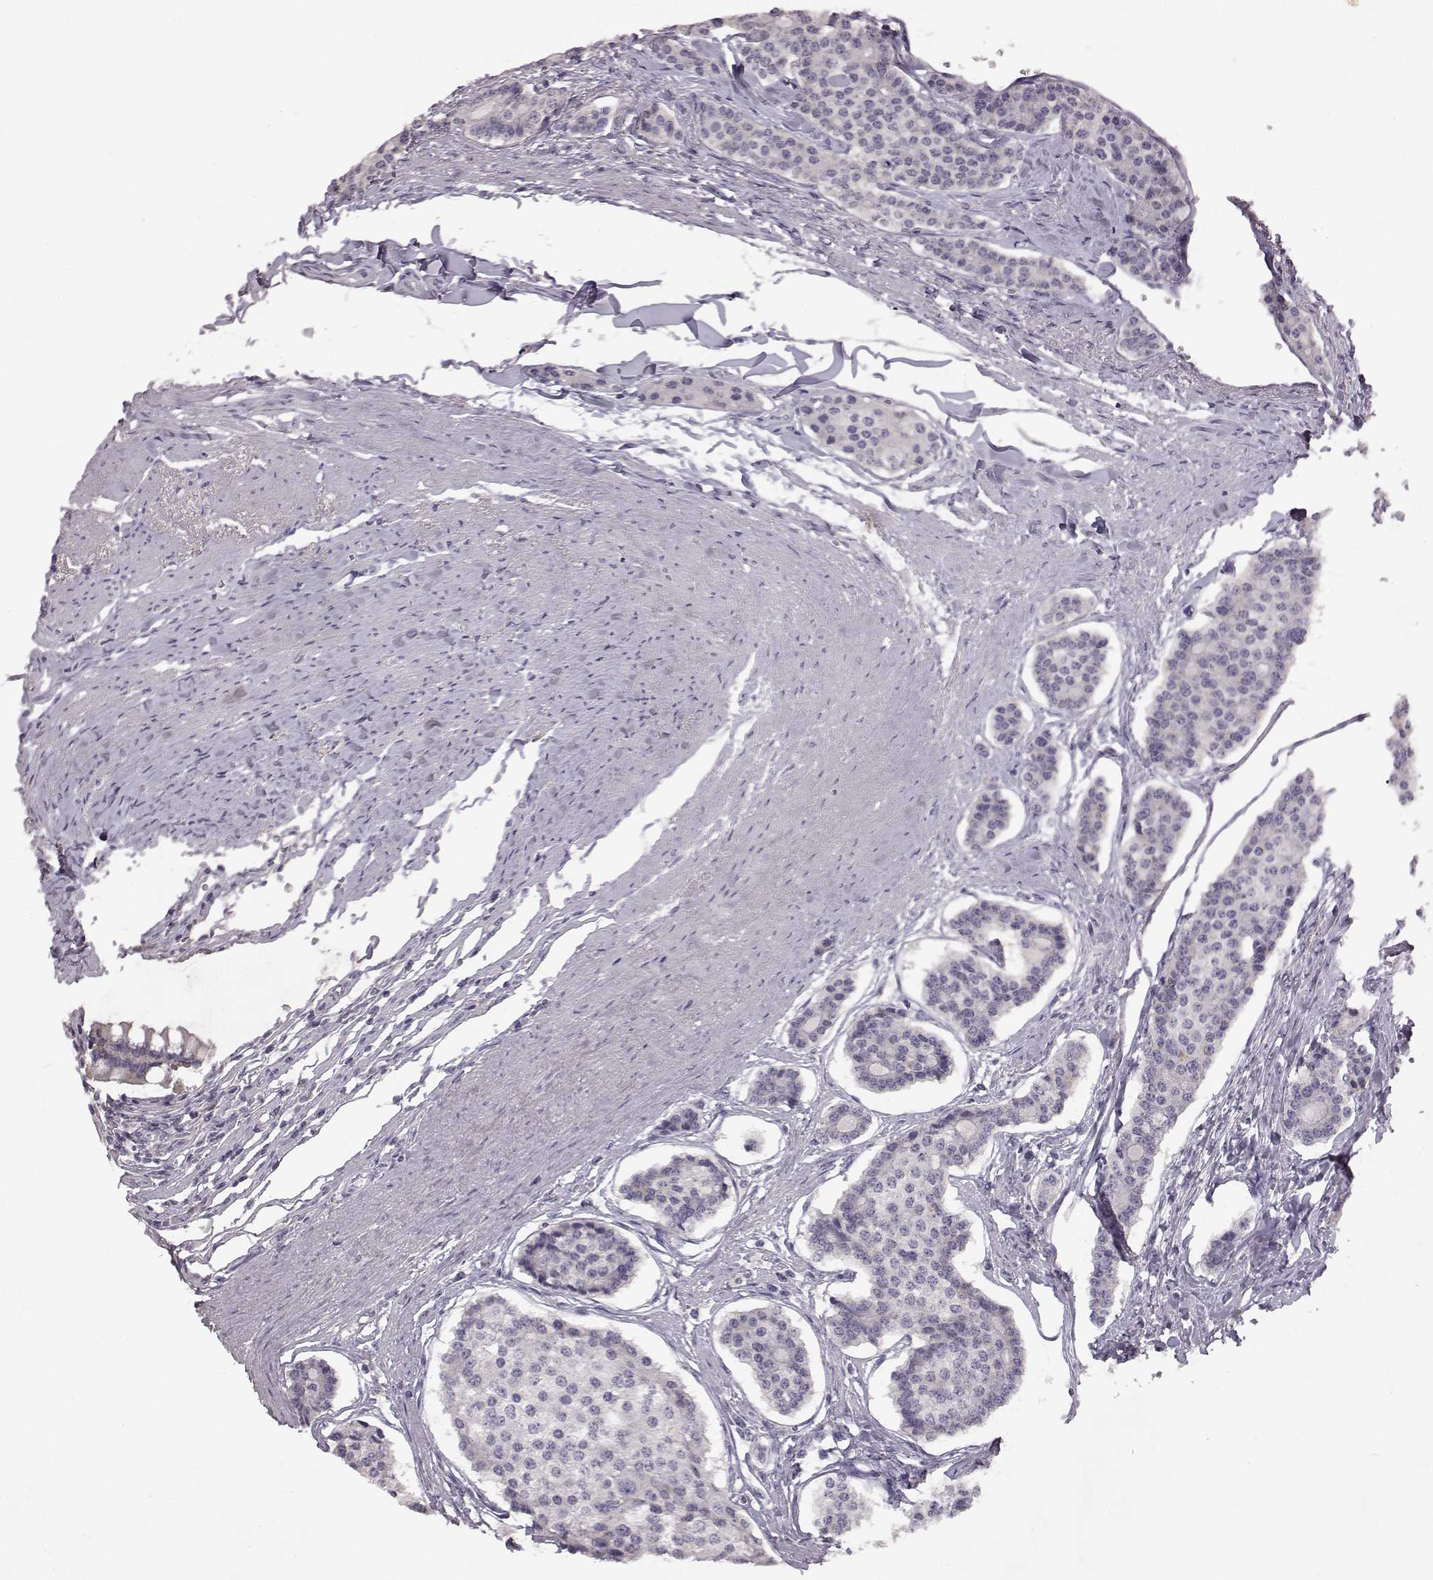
{"staining": {"intensity": "negative", "quantity": "none", "location": "none"}, "tissue": "carcinoid", "cell_type": "Tumor cells", "image_type": "cancer", "snomed": [{"axis": "morphology", "description": "Carcinoid, malignant, NOS"}, {"axis": "topography", "description": "Small intestine"}], "caption": "High magnification brightfield microscopy of malignant carcinoid stained with DAB (brown) and counterstained with hematoxylin (blue): tumor cells show no significant positivity.", "gene": "SPAG17", "patient": {"sex": "female", "age": 65}}